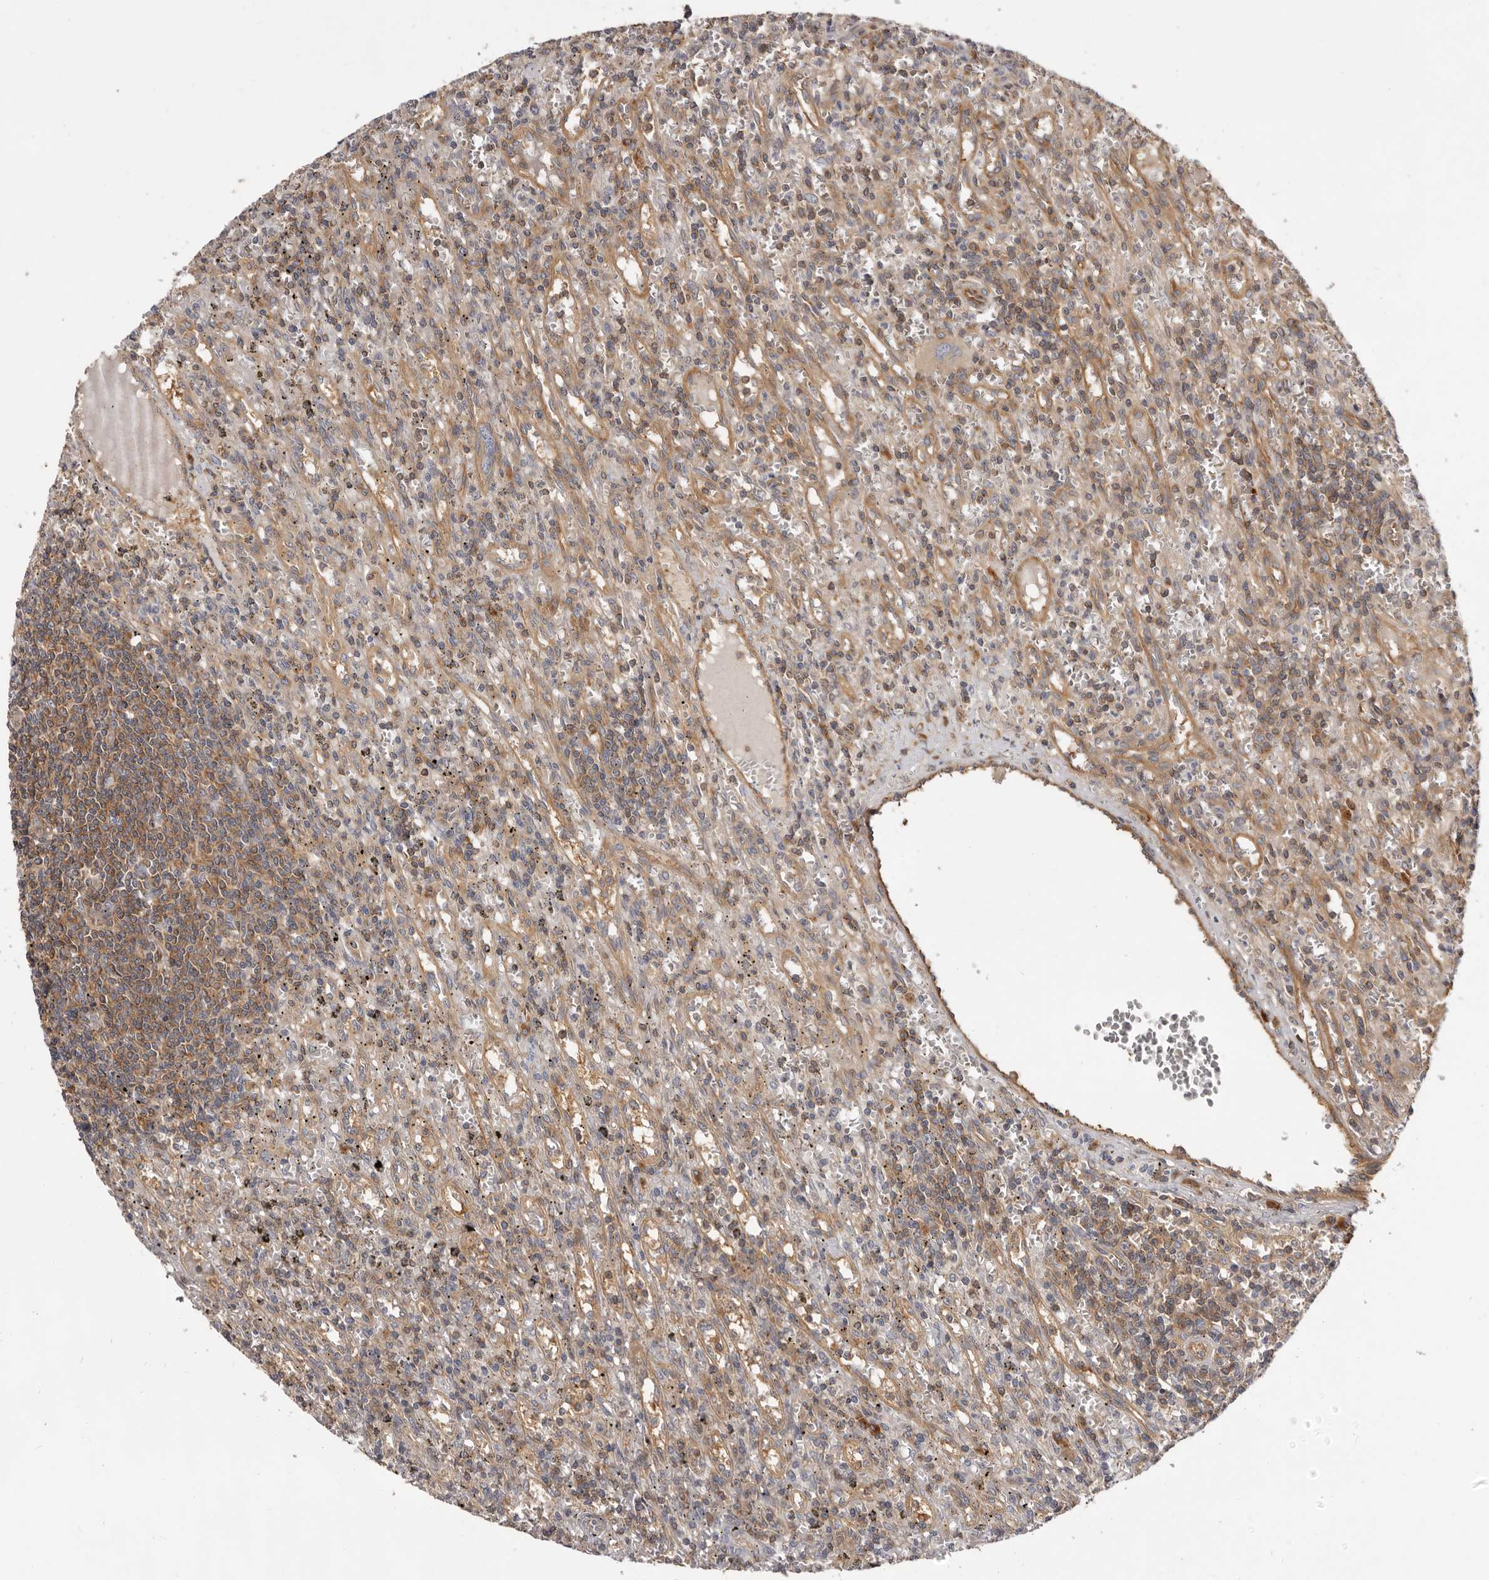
{"staining": {"intensity": "moderate", "quantity": ">75%", "location": "cytoplasmic/membranous"}, "tissue": "lymphoma", "cell_type": "Tumor cells", "image_type": "cancer", "snomed": [{"axis": "morphology", "description": "Malignant lymphoma, non-Hodgkin's type, Low grade"}, {"axis": "topography", "description": "Spleen"}], "caption": "Immunohistochemistry (IHC) image of neoplastic tissue: human lymphoma stained using immunohistochemistry exhibits medium levels of moderate protein expression localized specifically in the cytoplasmic/membranous of tumor cells, appearing as a cytoplasmic/membranous brown color.", "gene": "ADAMTS20", "patient": {"sex": "male", "age": 76}}